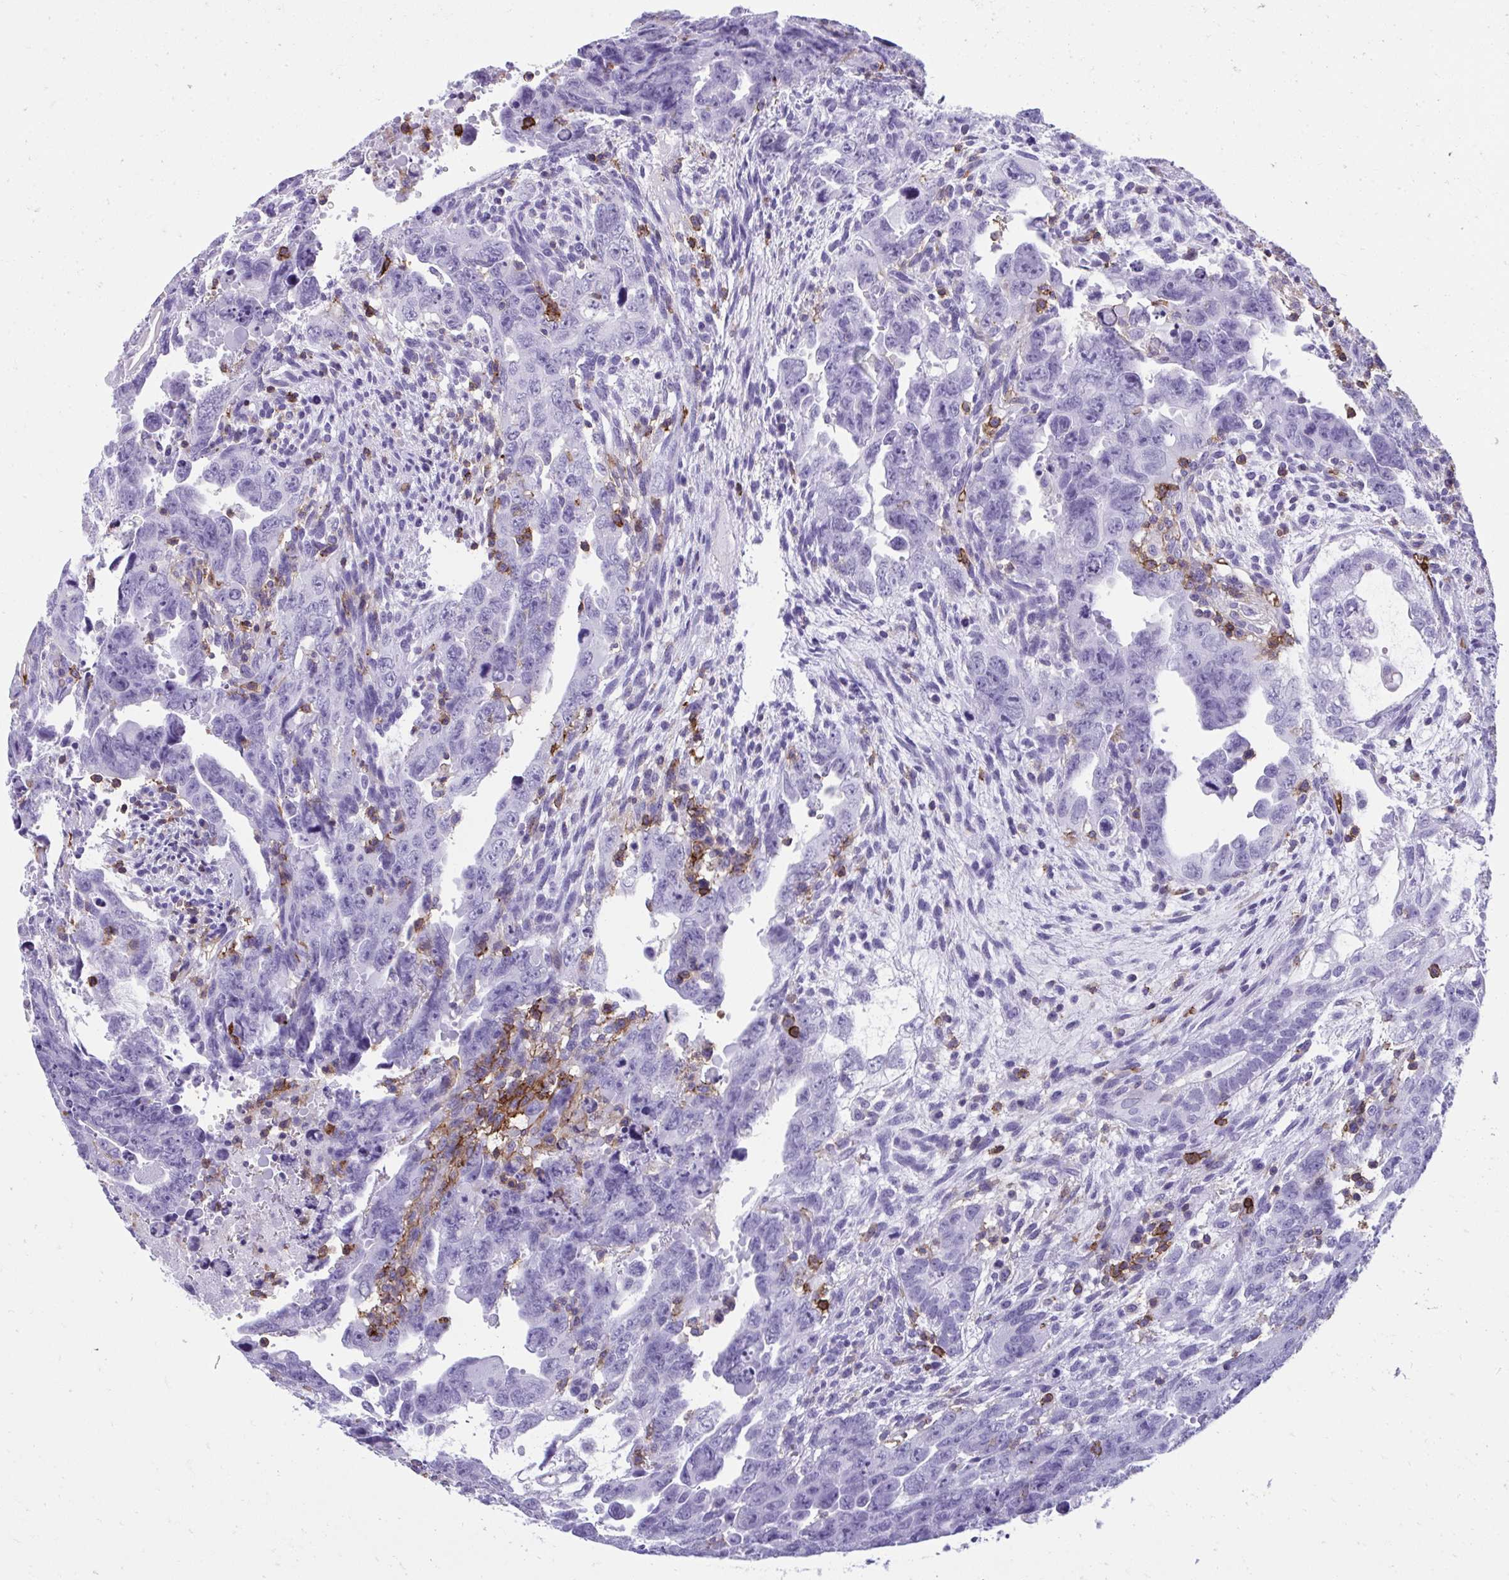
{"staining": {"intensity": "negative", "quantity": "none", "location": "none"}, "tissue": "testis cancer", "cell_type": "Tumor cells", "image_type": "cancer", "snomed": [{"axis": "morphology", "description": "Carcinoma, Embryonal, NOS"}, {"axis": "topography", "description": "Testis"}], "caption": "Testis cancer was stained to show a protein in brown. There is no significant staining in tumor cells.", "gene": "SPN", "patient": {"sex": "male", "age": 24}}